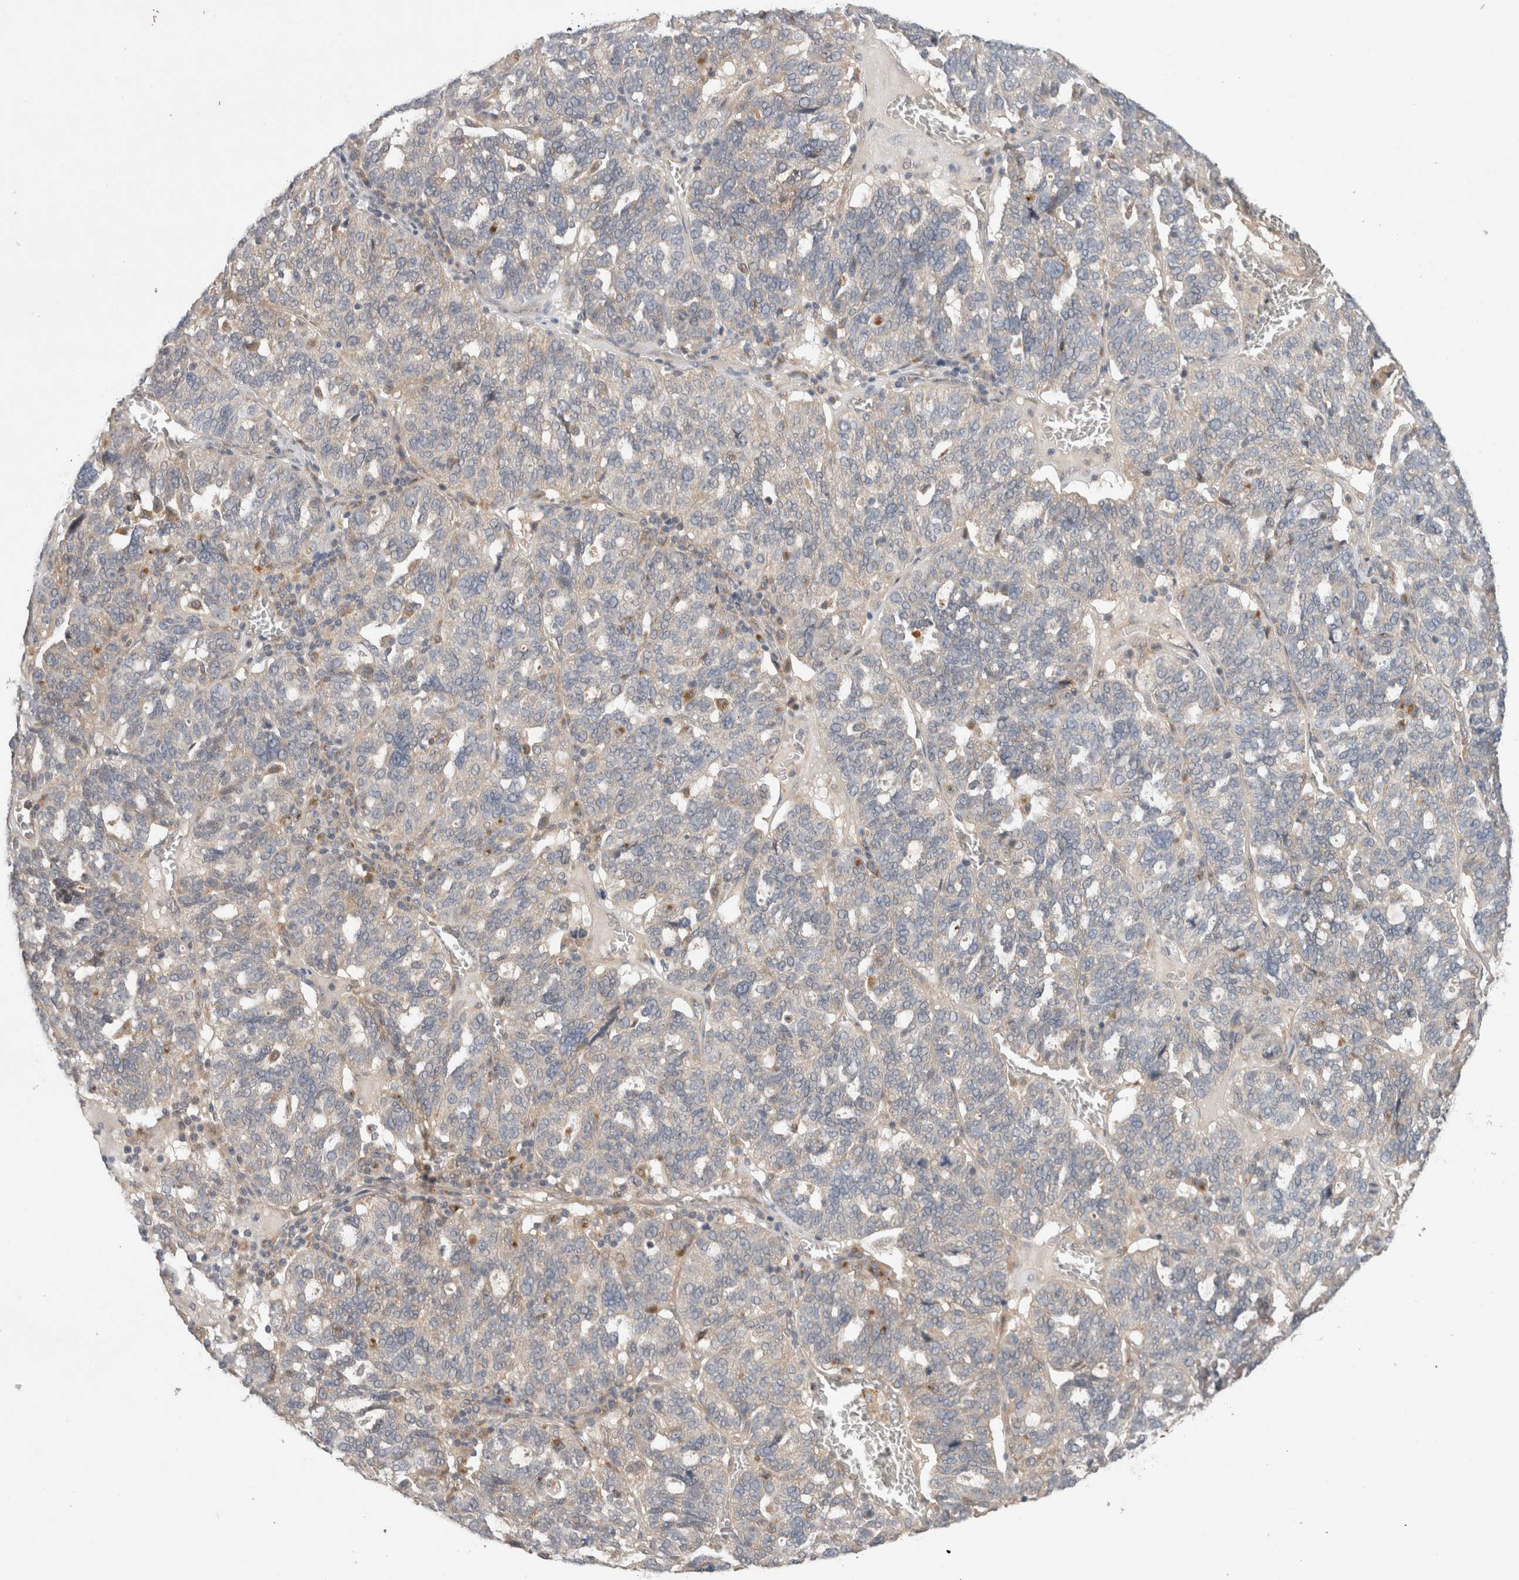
{"staining": {"intensity": "negative", "quantity": "none", "location": "none"}, "tissue": "ovarian cancer", "cell_type": "Tumor cells", "image_type": "cancer", "snomed": [{"axis": "morphology", "description": "Cystadenocarcinoma, serous, NOS"}, {"axis": "topography", "description": "Ovary"}], "caption": "A high-resolution photomicrograph shows immunohistochemistry (IHC) staining of ovarian cancer (serous cystadenocarcinoma), which displays no significant expression in tumor cells. The staining is performed using DAB brown chromogen with nuclei counter-stained in using hematoxylin.", "gene": "SGK1", "patient": {"sex": "female", "age": 59}}